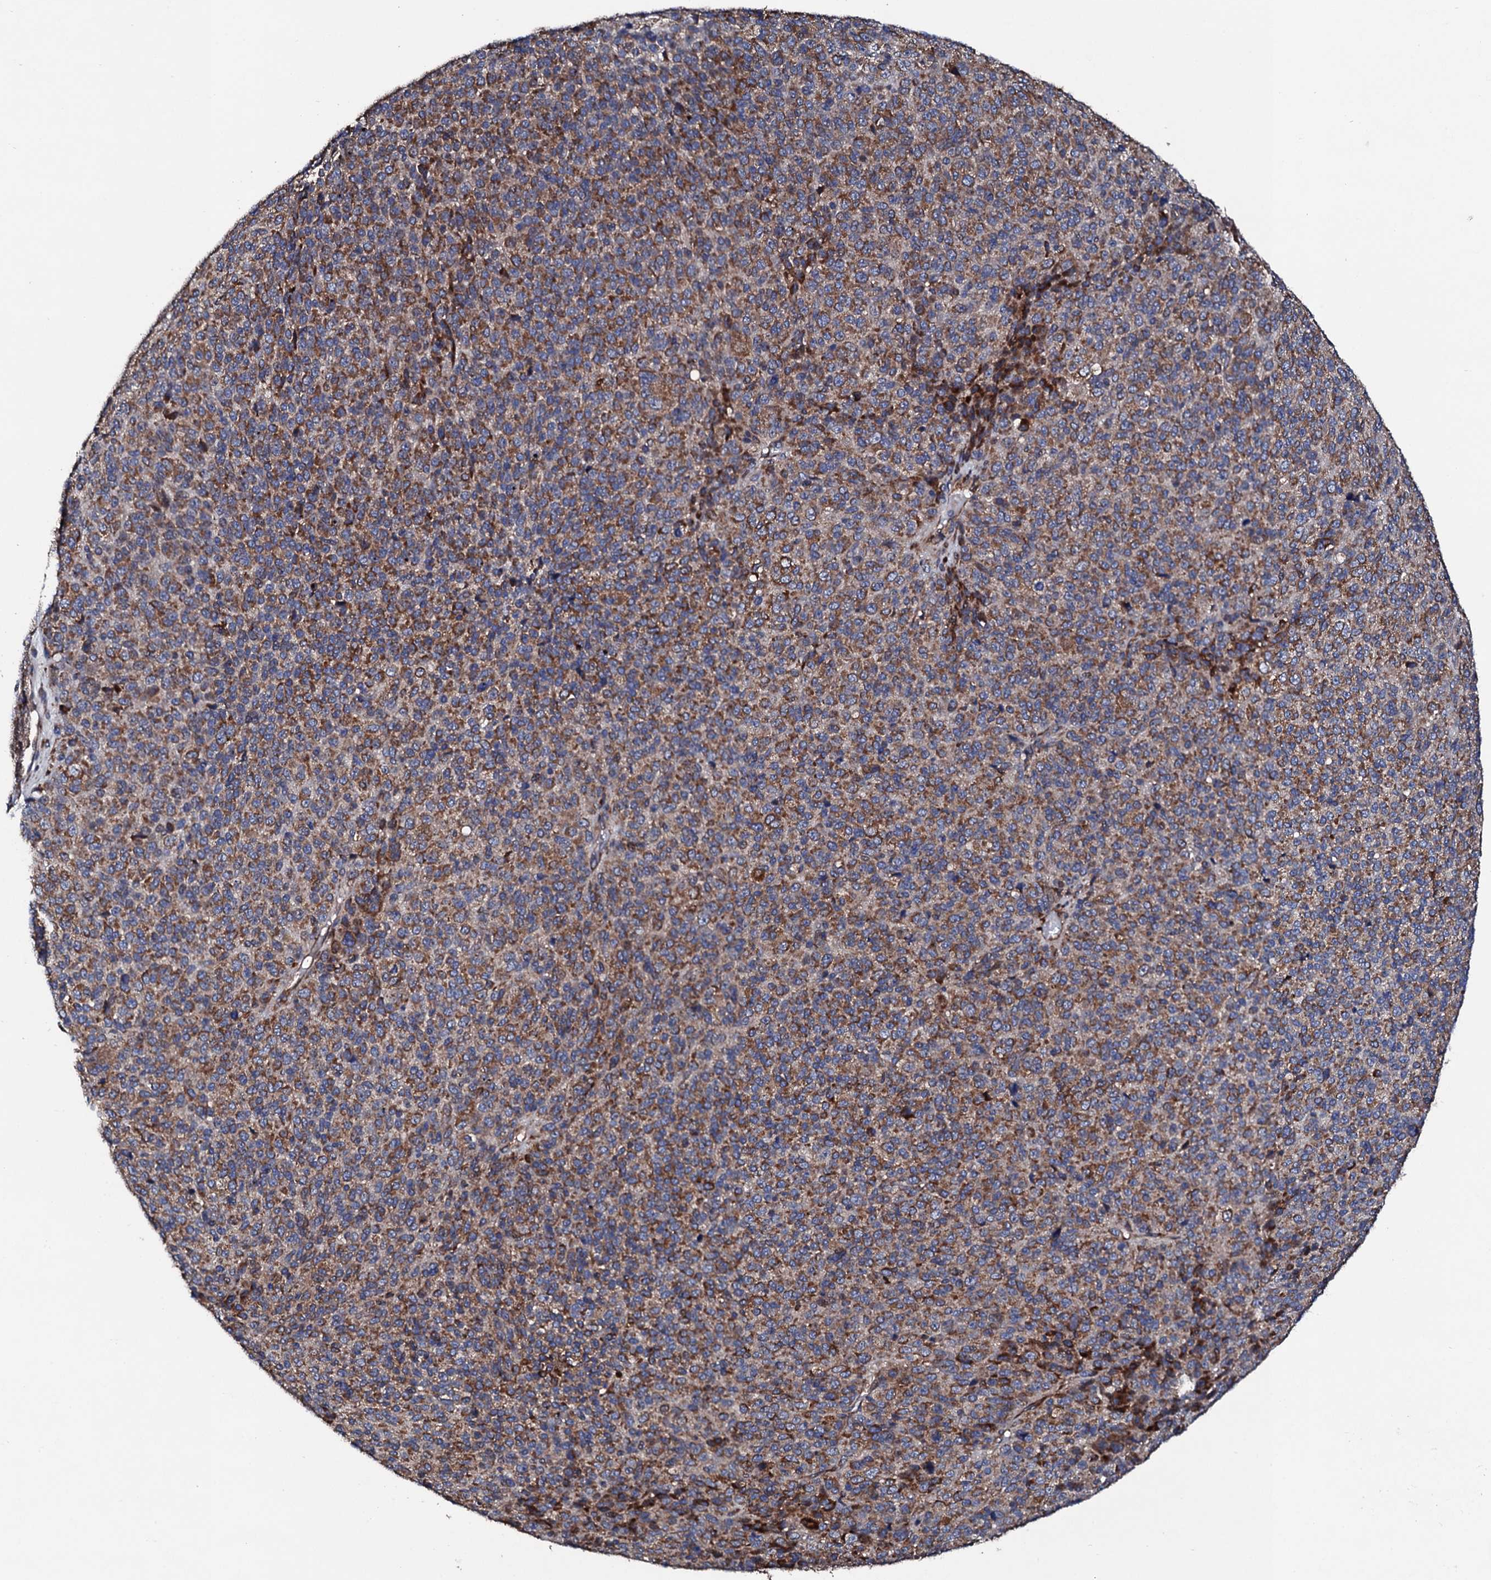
{"staining": {"intensity": "strong", "quantity": ">75%", "location": "cytoplasmic/membranous"}, "tissue": "melanoma", "cell_type": "Tumor cells", "image_type": "cancer", "snomed": [{"axis": "morphology", "description": "Malignant melanoma, Metastatic site"}, {"axis": "topography", "description": "Brain"}], "caption": "Protein staining of melanoma tissue exhibits strong cytoplasmic/membranous positivity in about >75% of tumor cells.", "gene": "LIPT2", "patient": {"sex": "female", "age": 56}}